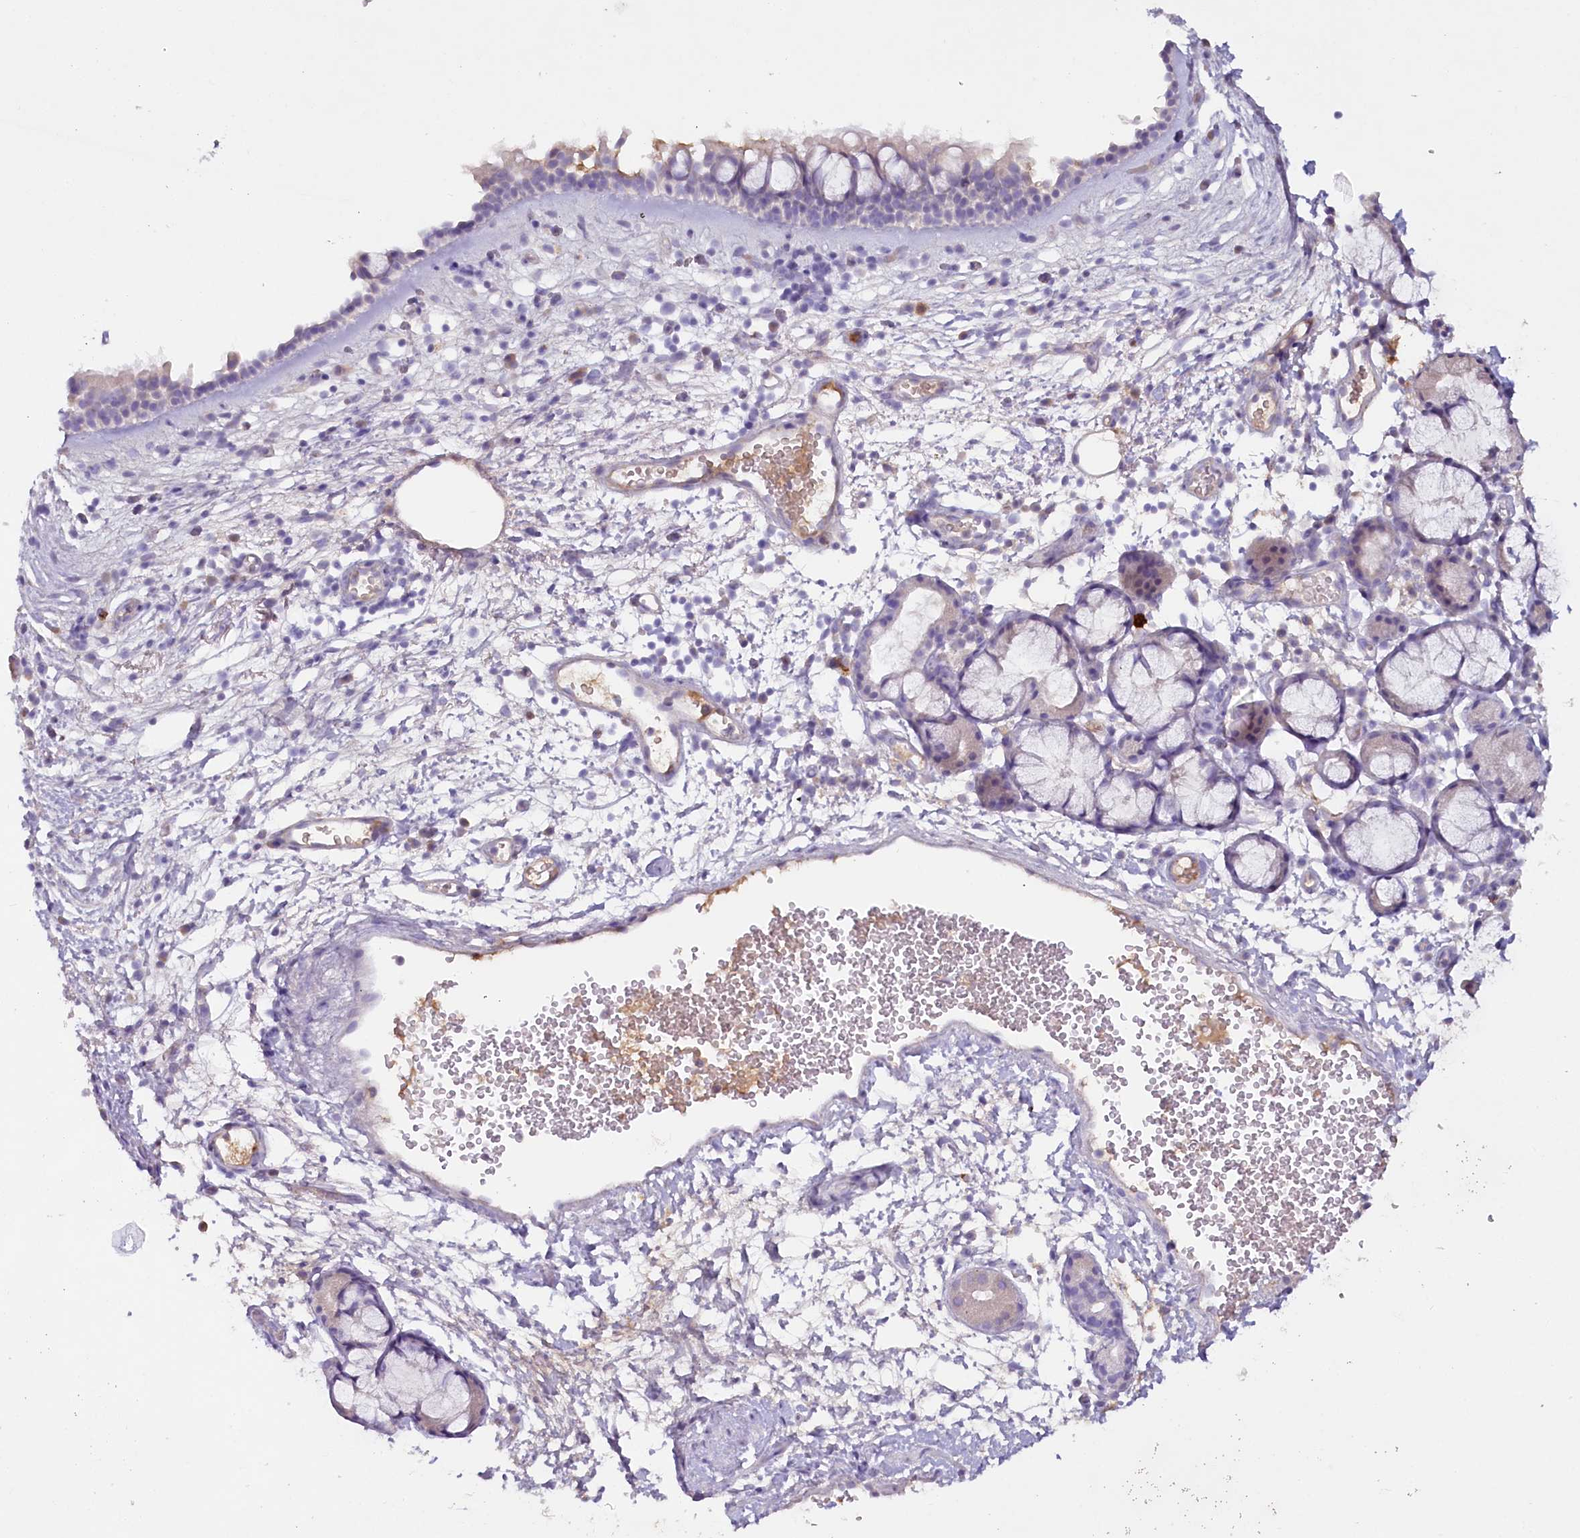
{"staining": {"intensity": "negative", "quantity": "none", "location": "none"}, "tissue": "nasopharynx", "cell_type": "Respiratory epithelial cells", "image_type": "normal", "snomed": [{"axis": "morphology", "description": "Normal tissue, NOS"}, {"axis": "morphology", "description": "Inflammation, NOS"}, {"axis": "topography", "description": "Nasopharynx"}], "caption": "This photomicrograph is of normal nasopharynx stained with immunohistochemistry to label a protein in brown with the nuclei are counter-stained blue. There is no staining in respiratory epithelial cells.", "gene": "HPD", "patient": {"sex": "male", "age": 70}}